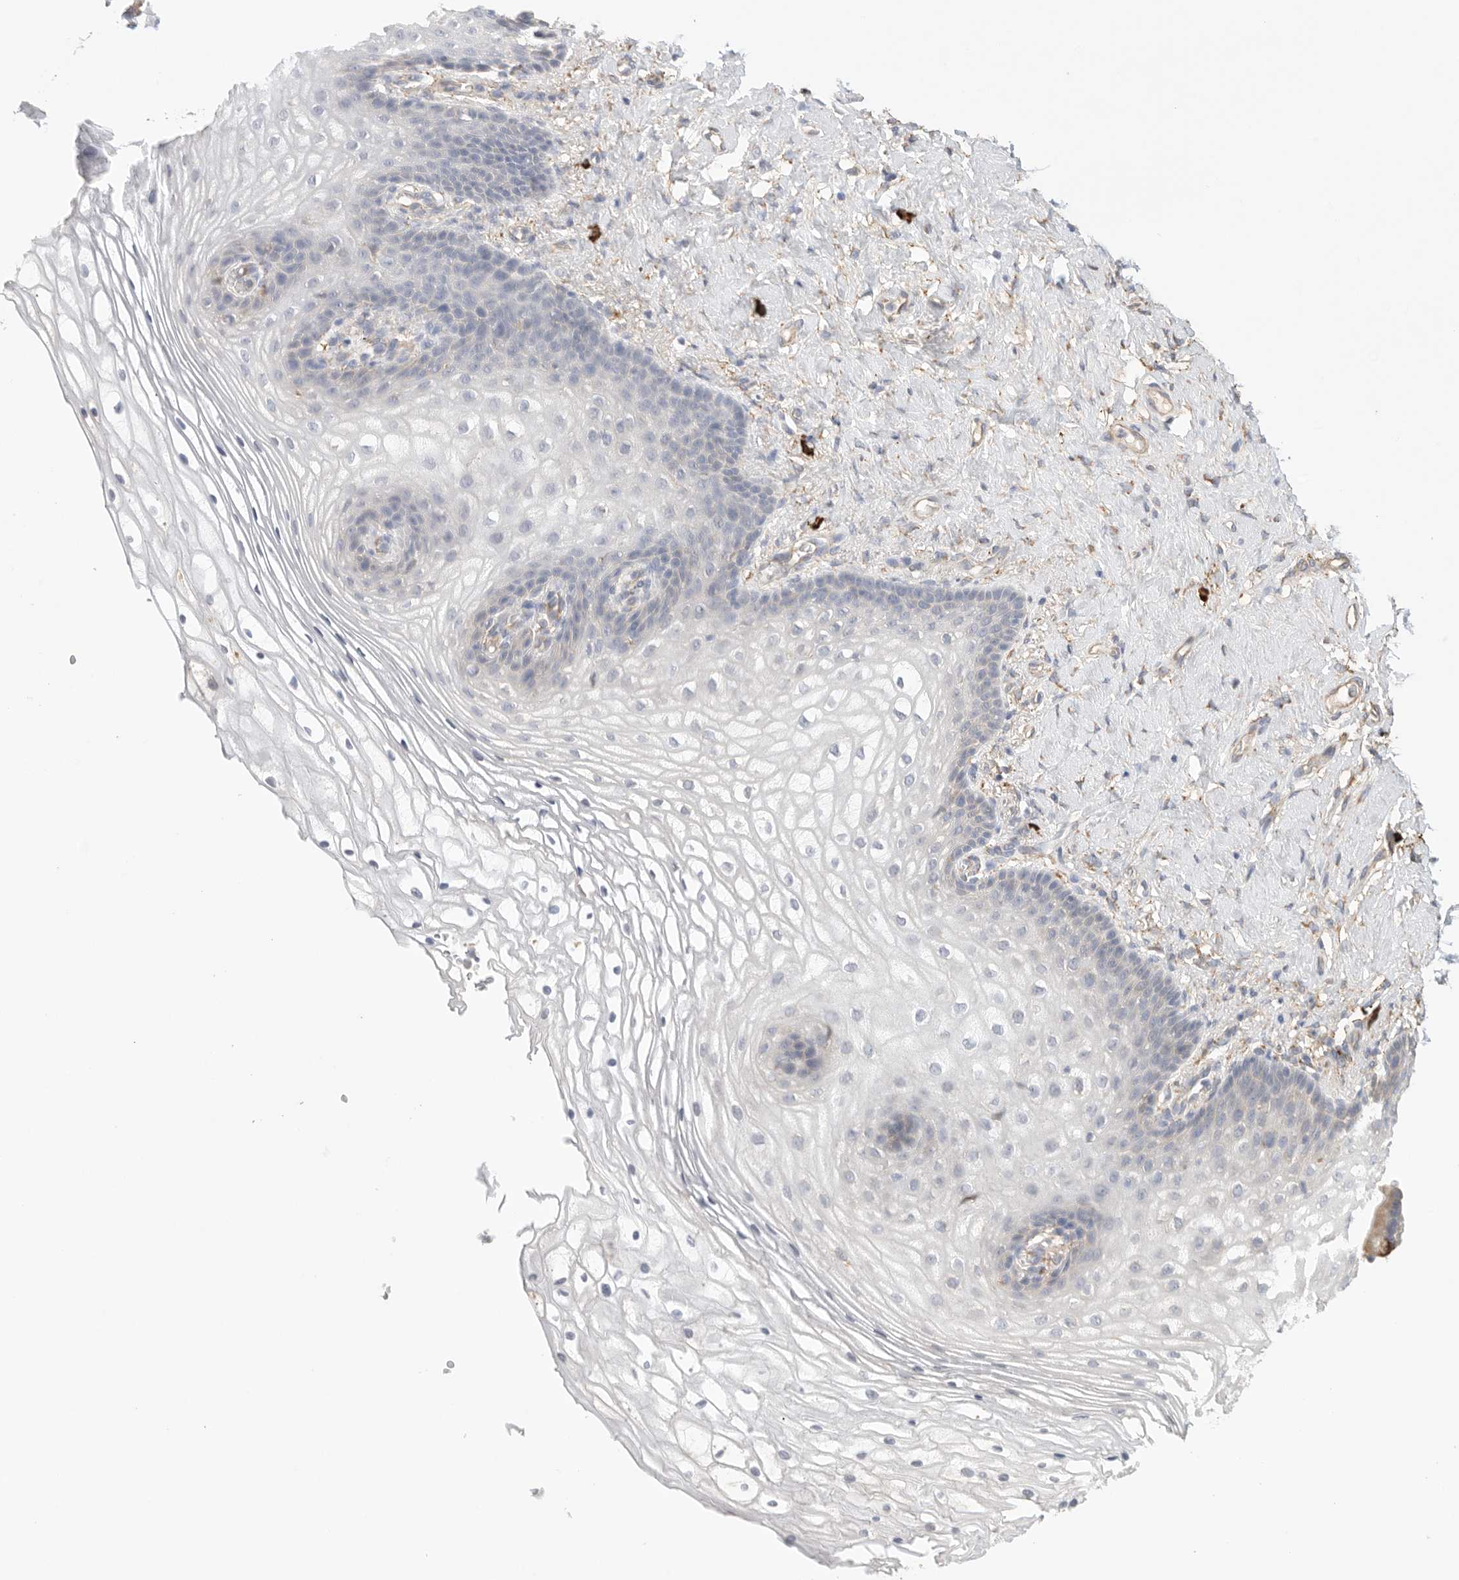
{"staining": {"intensity": "negative", "quantity": "none", "location": "none"}, "tissue": "vagina", "cell_type": "Squamous epithelial cells", "image_type": "normal", "snomed": [{"axis": "morphology", "description": "Normal tissue, NOS"}, {"axis": "topography", "description": "Vagina"}], "caption": "Vagina stained for a protein using immunohistochemistry exhibits no staining squamous epithelial cells.", "gene": "BLOC1S5", "patient": {"sex": "female", "age": 60}}